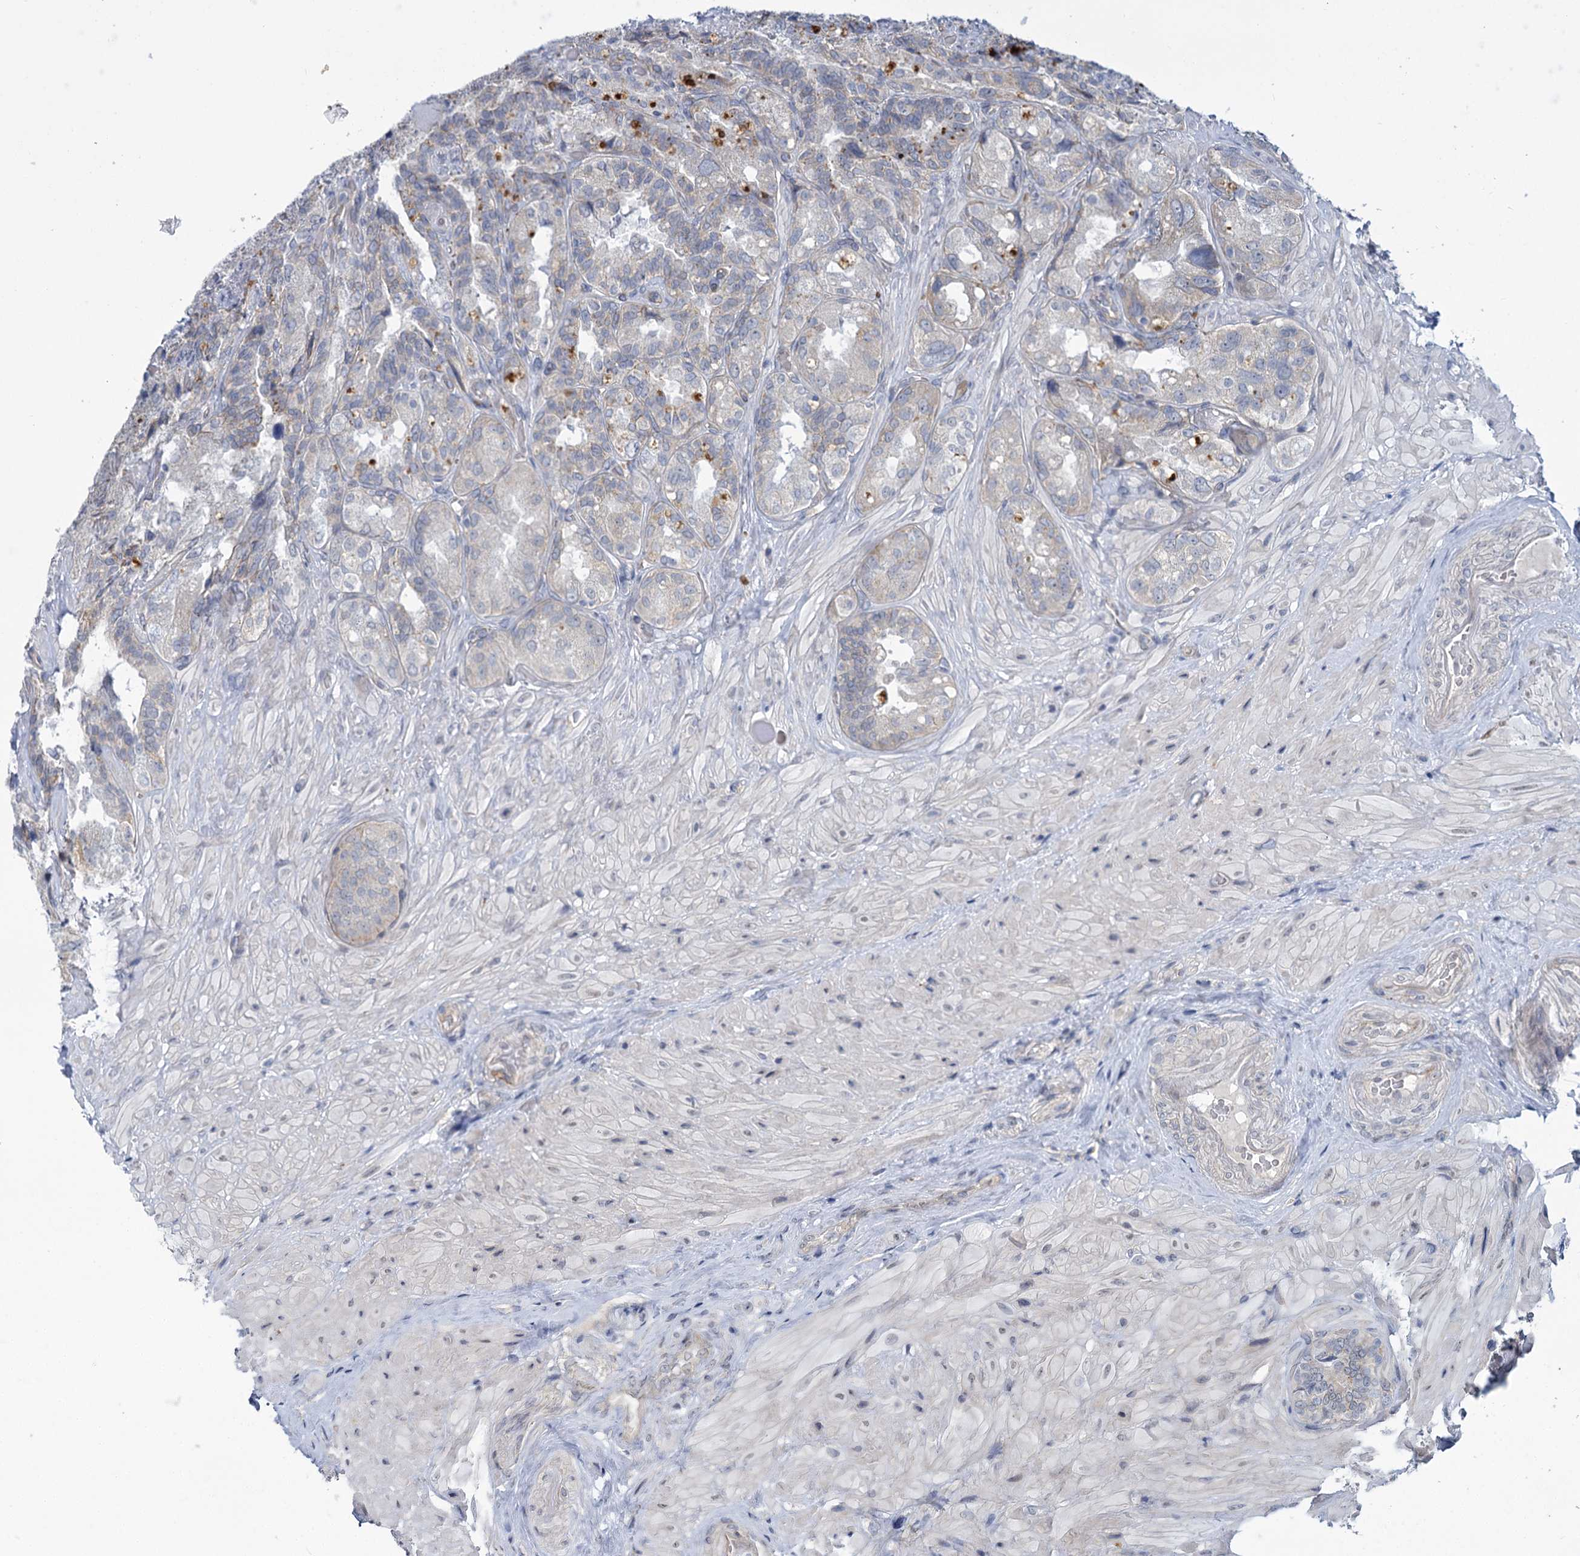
{"staining": {"intensity": "weak", "quantity": "<25%", "location": "cytoplasmic/membranous"}, "tissue": "seminal vesicle", "cell_type": "Glandular cells", "image_type": "normal", "snomed": [{"axis": "morphology", "description": "Normal tissue, NOS"}, {"axis": "topography", "description": "Prostate and seminal vesicle, NOS"}, {"axis": "topography", "description": "Prostate"}, {"axis": "topography", "description": "Seminal veicle"}], "caption": "DAB (3,3'-diaminobenzidine) immunohistochemical staining of normal seminal vesicle exhibits no significant expression in glandular cells.", "gene": "MBLAC2", "patient": {"sex": "male", "age": 67}}